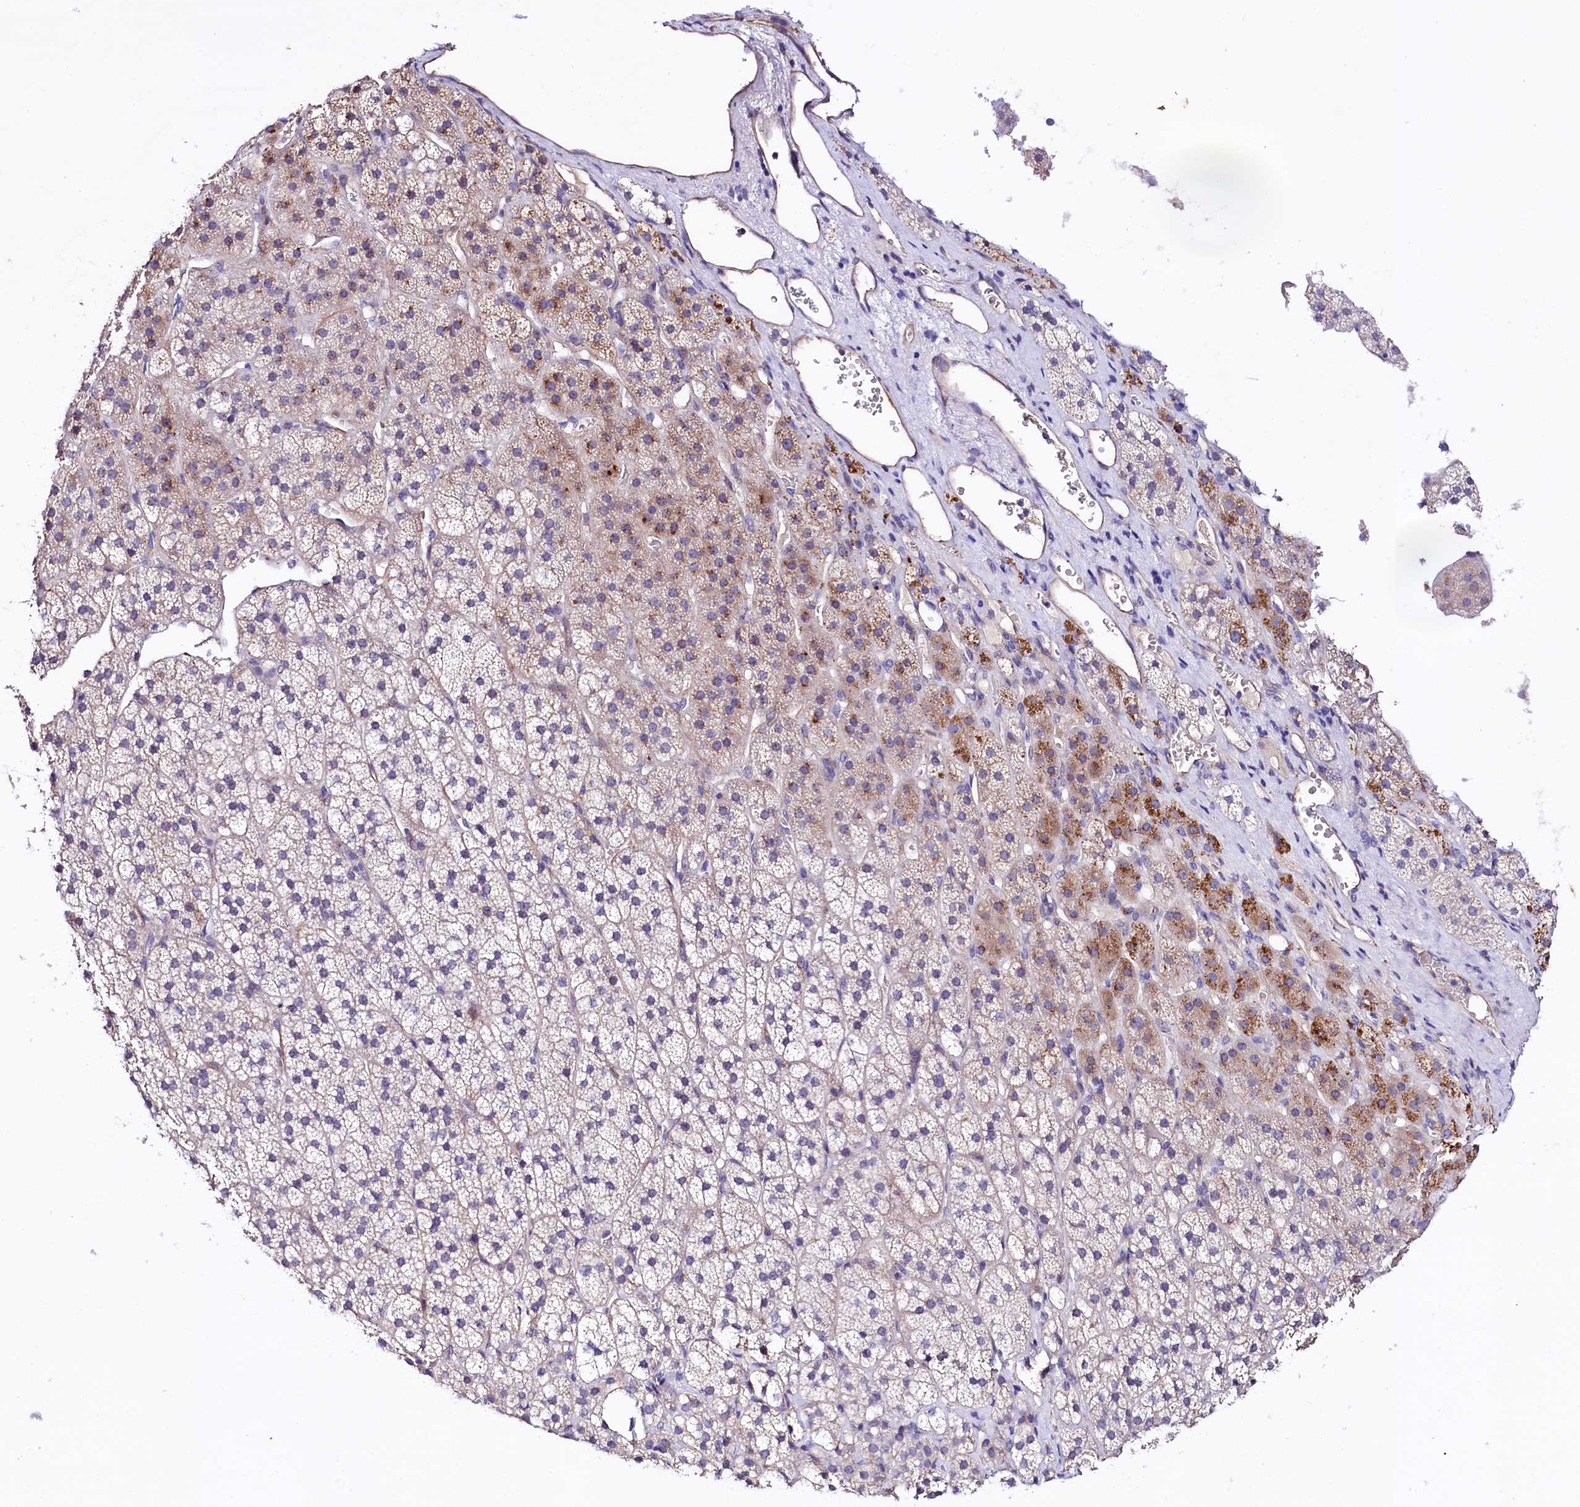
{"staining": {"intensity": "moderate", "quantity": "<25%", "location": "cytoplasmic/membranous"}, "tissue": "adrenal gland", "cell_type": "Glandular cells", "image_type": "normal", "snomed": [{"axis": "morphology", "description": "Normal tissue, NOS"}, {"axis": "topography", "description": "Adrenal gland"}], "caption": "Protein expression by immunohistochemistry shows moderate cytoplasmic/membranous positivity in about <25% of glandular cells in benign adrenal gland.", "gene": "SLC7A1", "patient": {"sex": "female", "age": 44}}